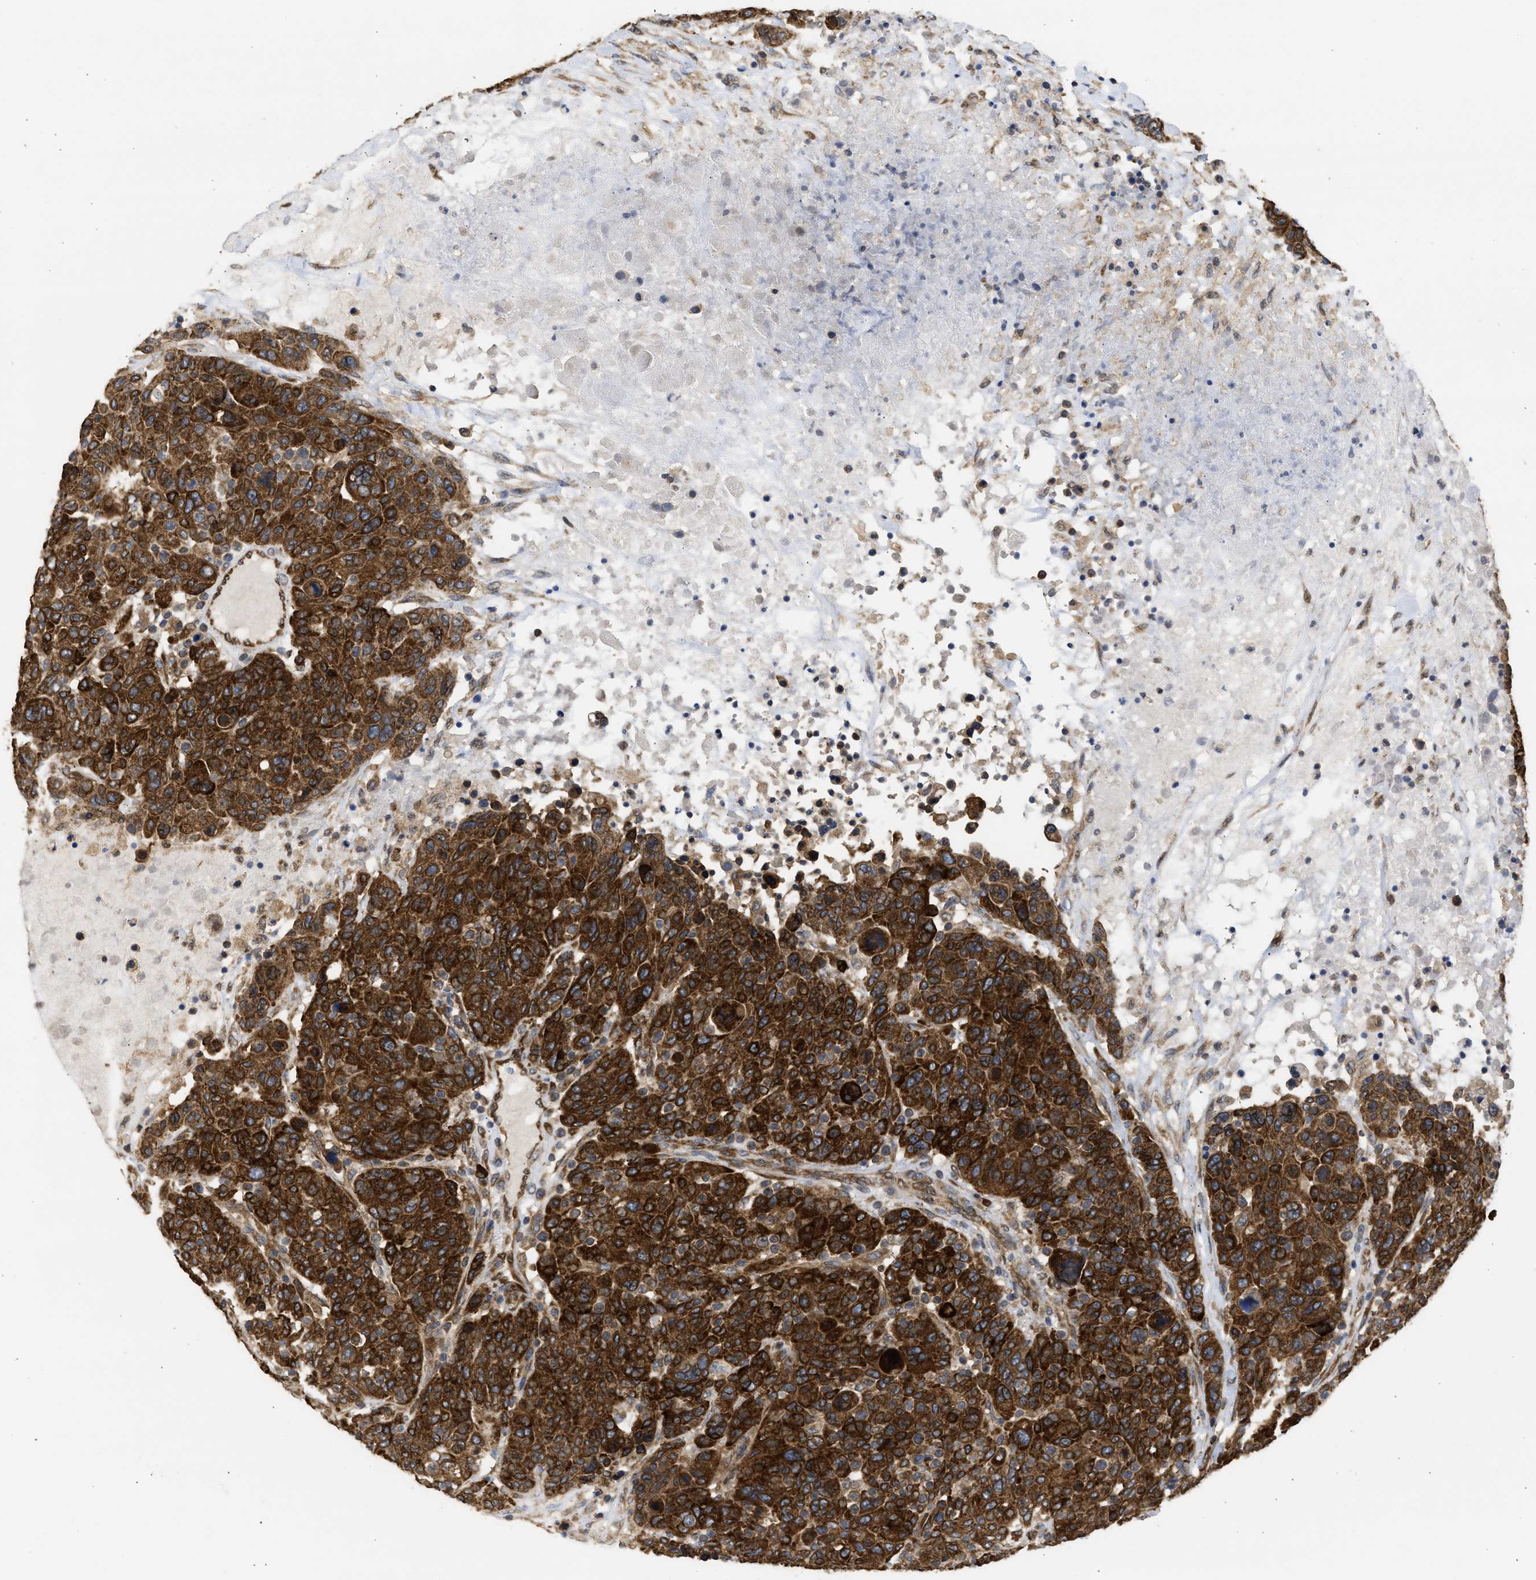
{"staining": {"intensity": "strong", "quantity": ">75%", "location": "cytoplasmic/membranous"}, "tissue": "breast cancer", "cell_type": "Tumor cells", "image_type": "cancer", "snomed": [{"axis": "morphology", "description": "Duct carcinoma"}, {"axis": "topography", "description": "Breast"}], "caption": "About >75% of tumor cells in human breast cancer display strong cytoplasmic/membranous protein positivity as visualized by brown immunohistochemical staining.", "gene": "DNAJC1", "patient": {"sex": "female", "age": 37}}